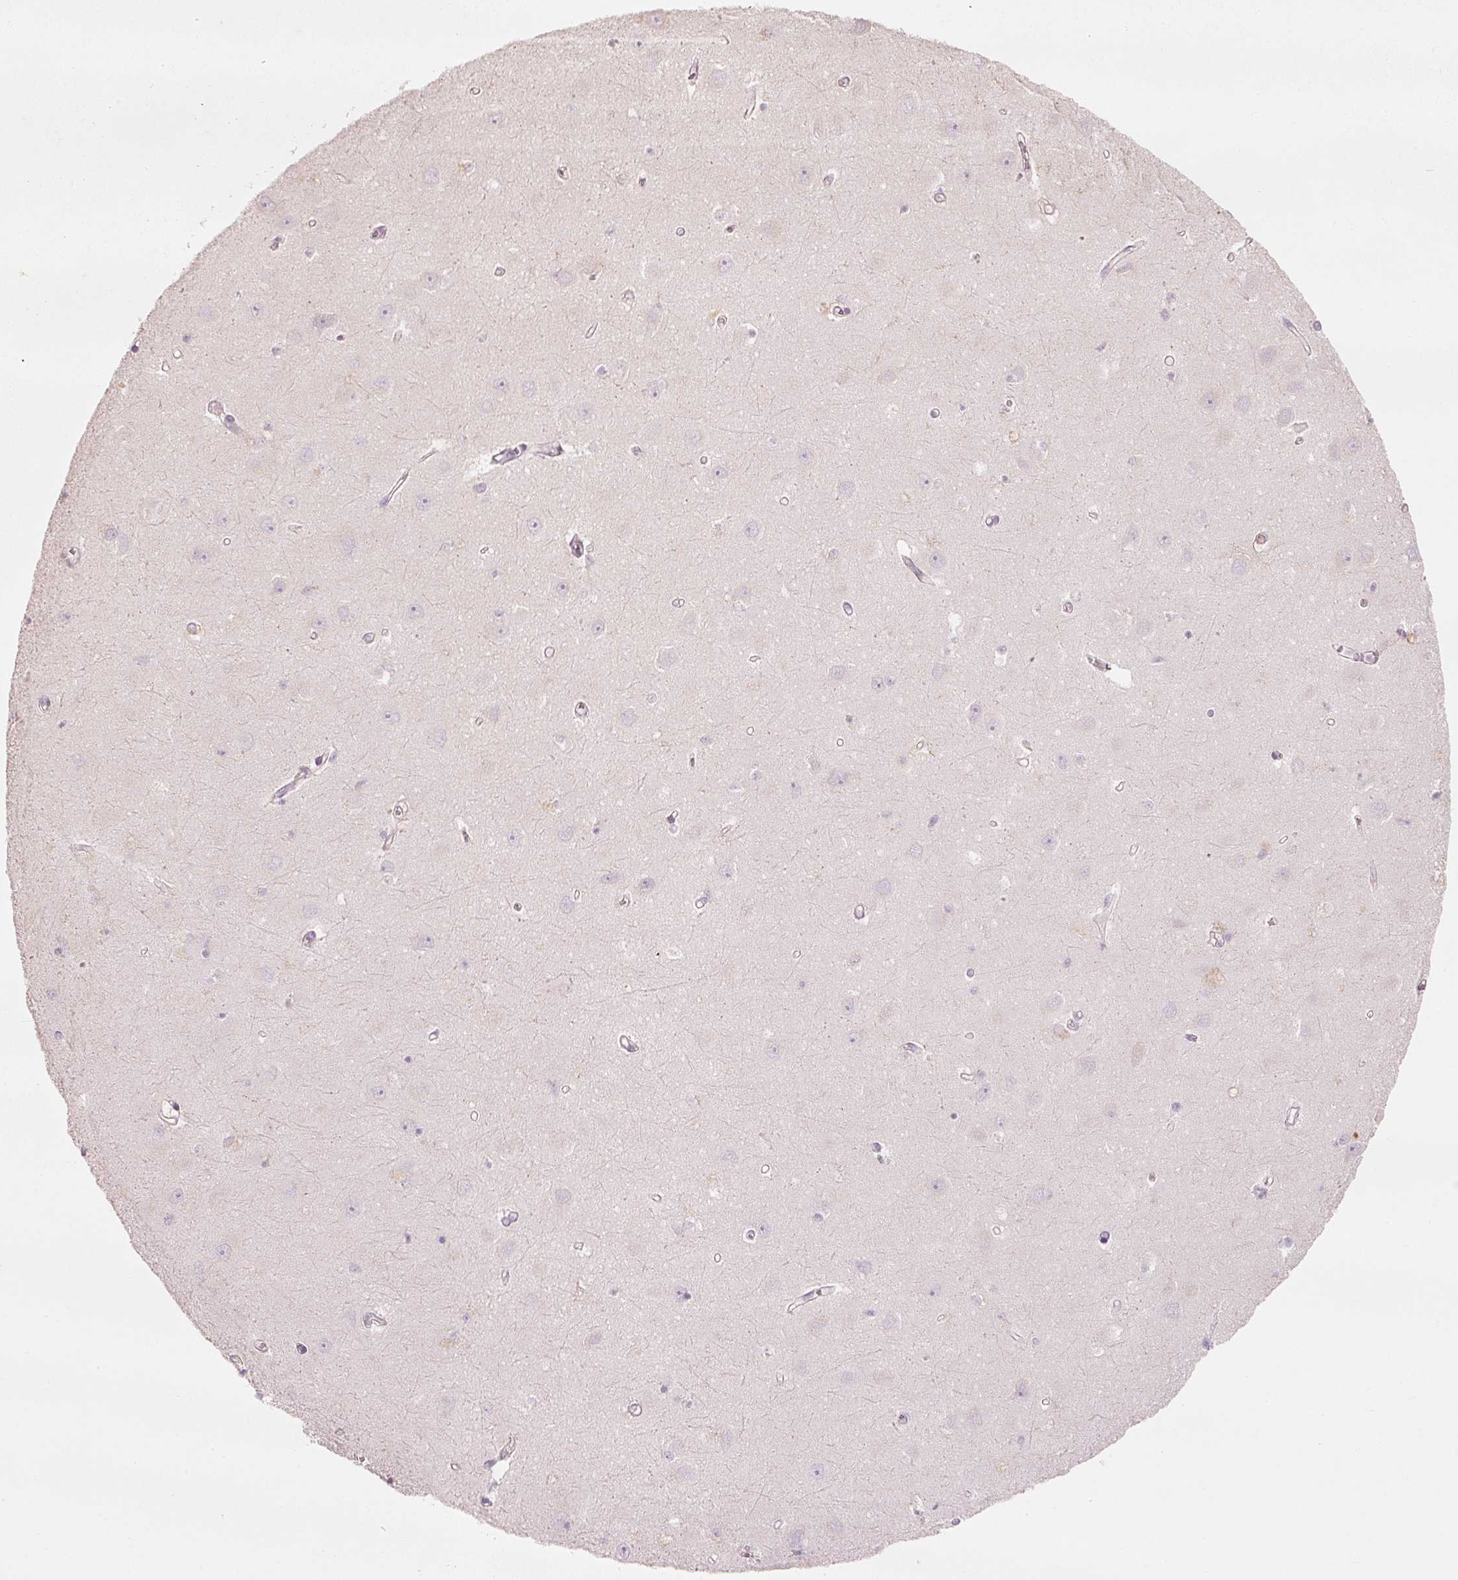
{"staining": {"intensity": "negative", "quantity": "none", "location": "none"}, "tissue": "hippocampus", "cell_type": "Glial cells", "image_type": "normal", "snomed": [{"axis": "morphology", "description": "Normal tissue, NOS"}, {"axis": "topography", "description": "Hippocampus"}], "caption": "This is a photomicrograph of immunohistochemistry (IHC) staining of unremarkable hippocampus, which shows no expression in glial cells.", "gene": "TREX2", "patient": {"sex": "female", "age": 64}}